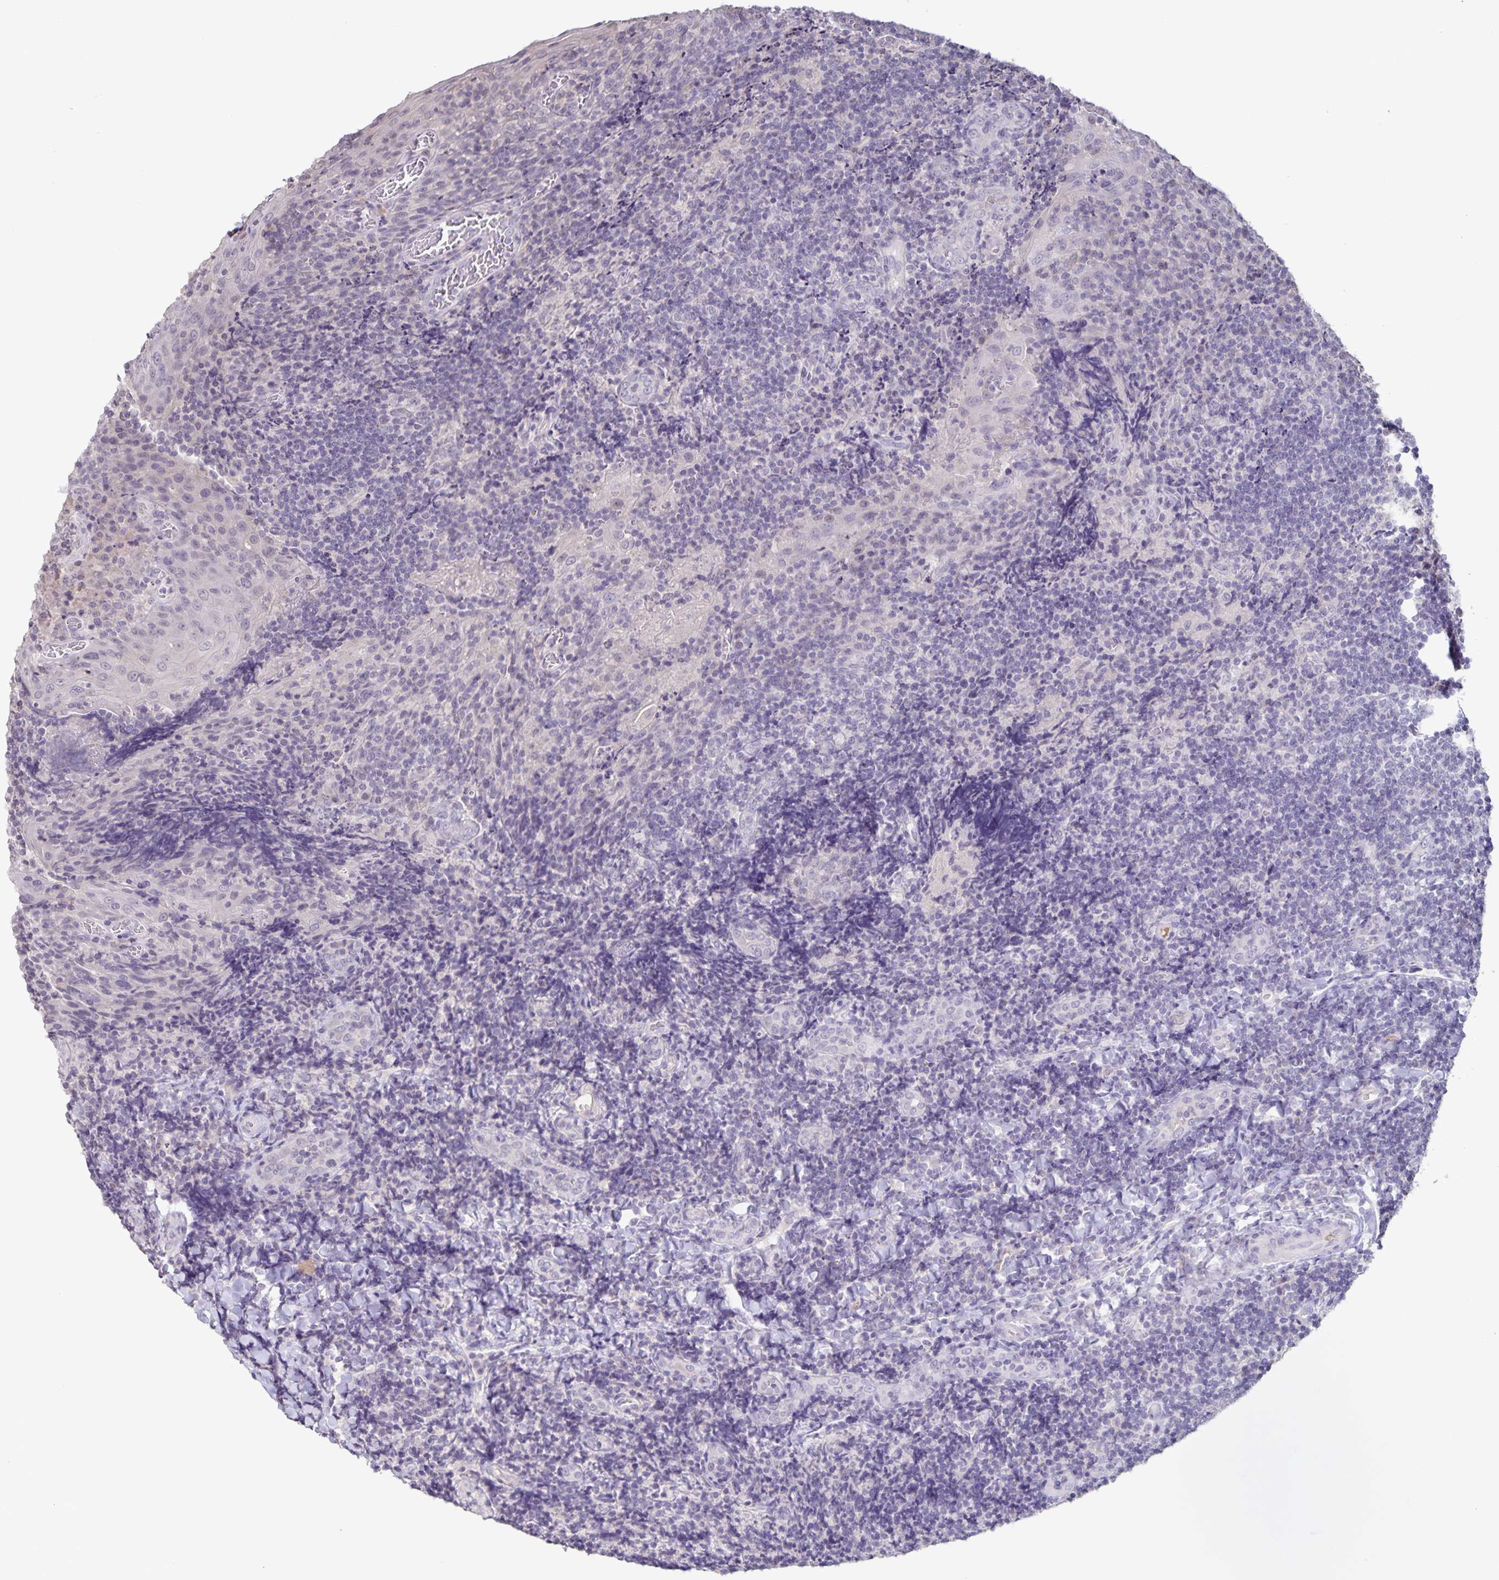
{"staining": {"intensity": "negative", "quantity": "none", "location": "none"}, "tissue": "tonsil", "cell_type": "Germinal center cells", "image_type": "normal", "snomed": [{"axis": "morphology", "description": "Normal tissue, NOS"}, {"axis": "topography", "description": "Tonsil"}], "caption": "IHC micrograph of benign tonsil stained for a protein (brown), which demonstrates no positivity in germinal center cells.", "gene": "INSL5", "patient": {"sex": "male", "age": 17}}